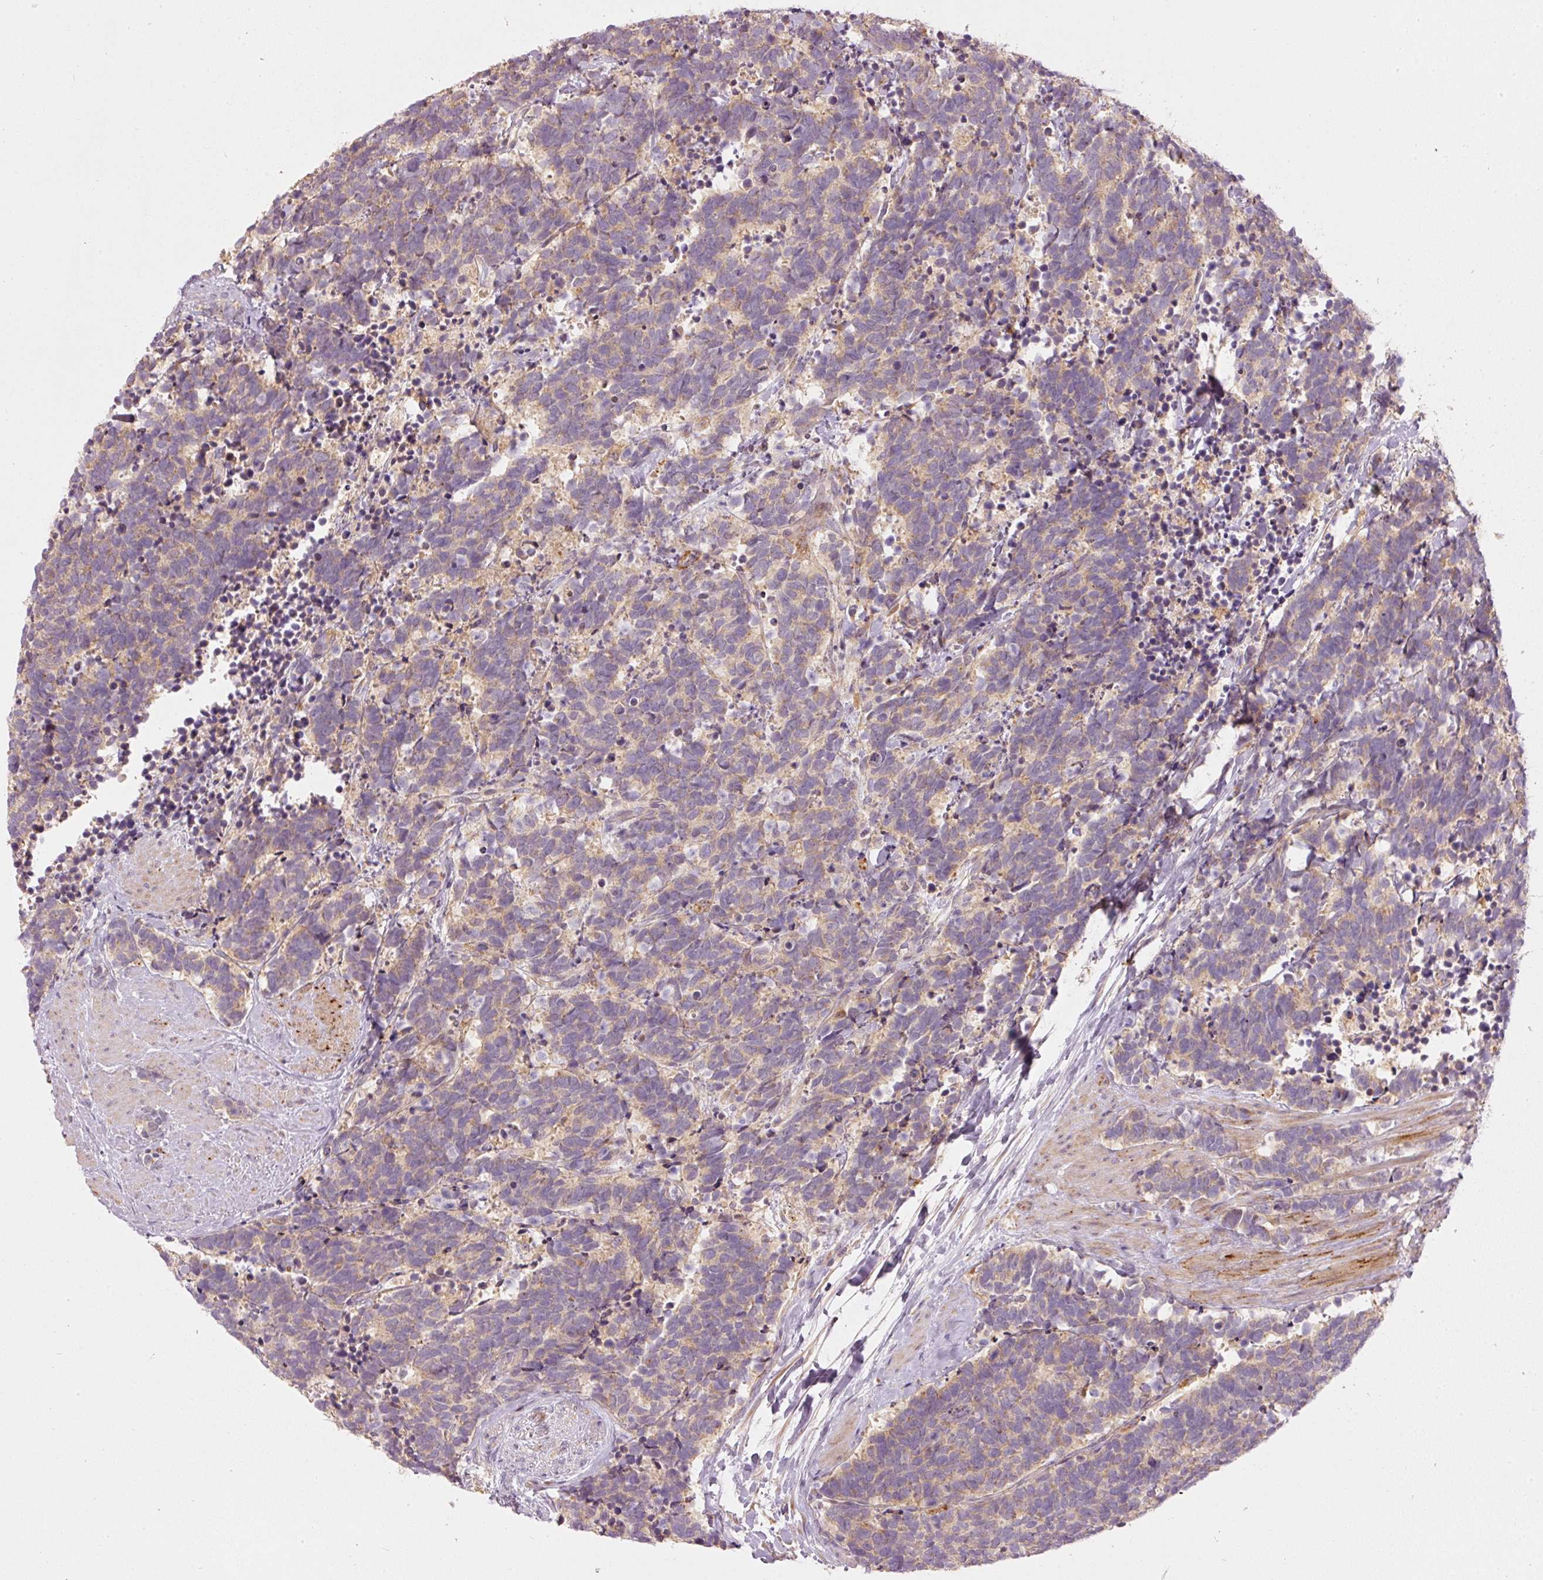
{"staining": {"intensity": "weak", "quantity": "25%-75%", "location": "cytoplasmic/membranous"}, "tissue": "carcinoid", "cell_type": "Tumor cells", "image_type": "cancer", "snomed": [{"axis": "morphology", "description": "Carcinoma, NOS"}, {"axis": "morphology", "description": "Carcinoid, malignant, NOS"}, {"axis": "topography", "description": "Prostate"}], "caption": "Weak cytoplasmic/membranous positivity is appreciated in approximately 25%-75% of tumor cells in carcinoid. Nuclei are stained in blue.", "gene": "MAP10", "patient": {"sex": "male", "age": 57}}